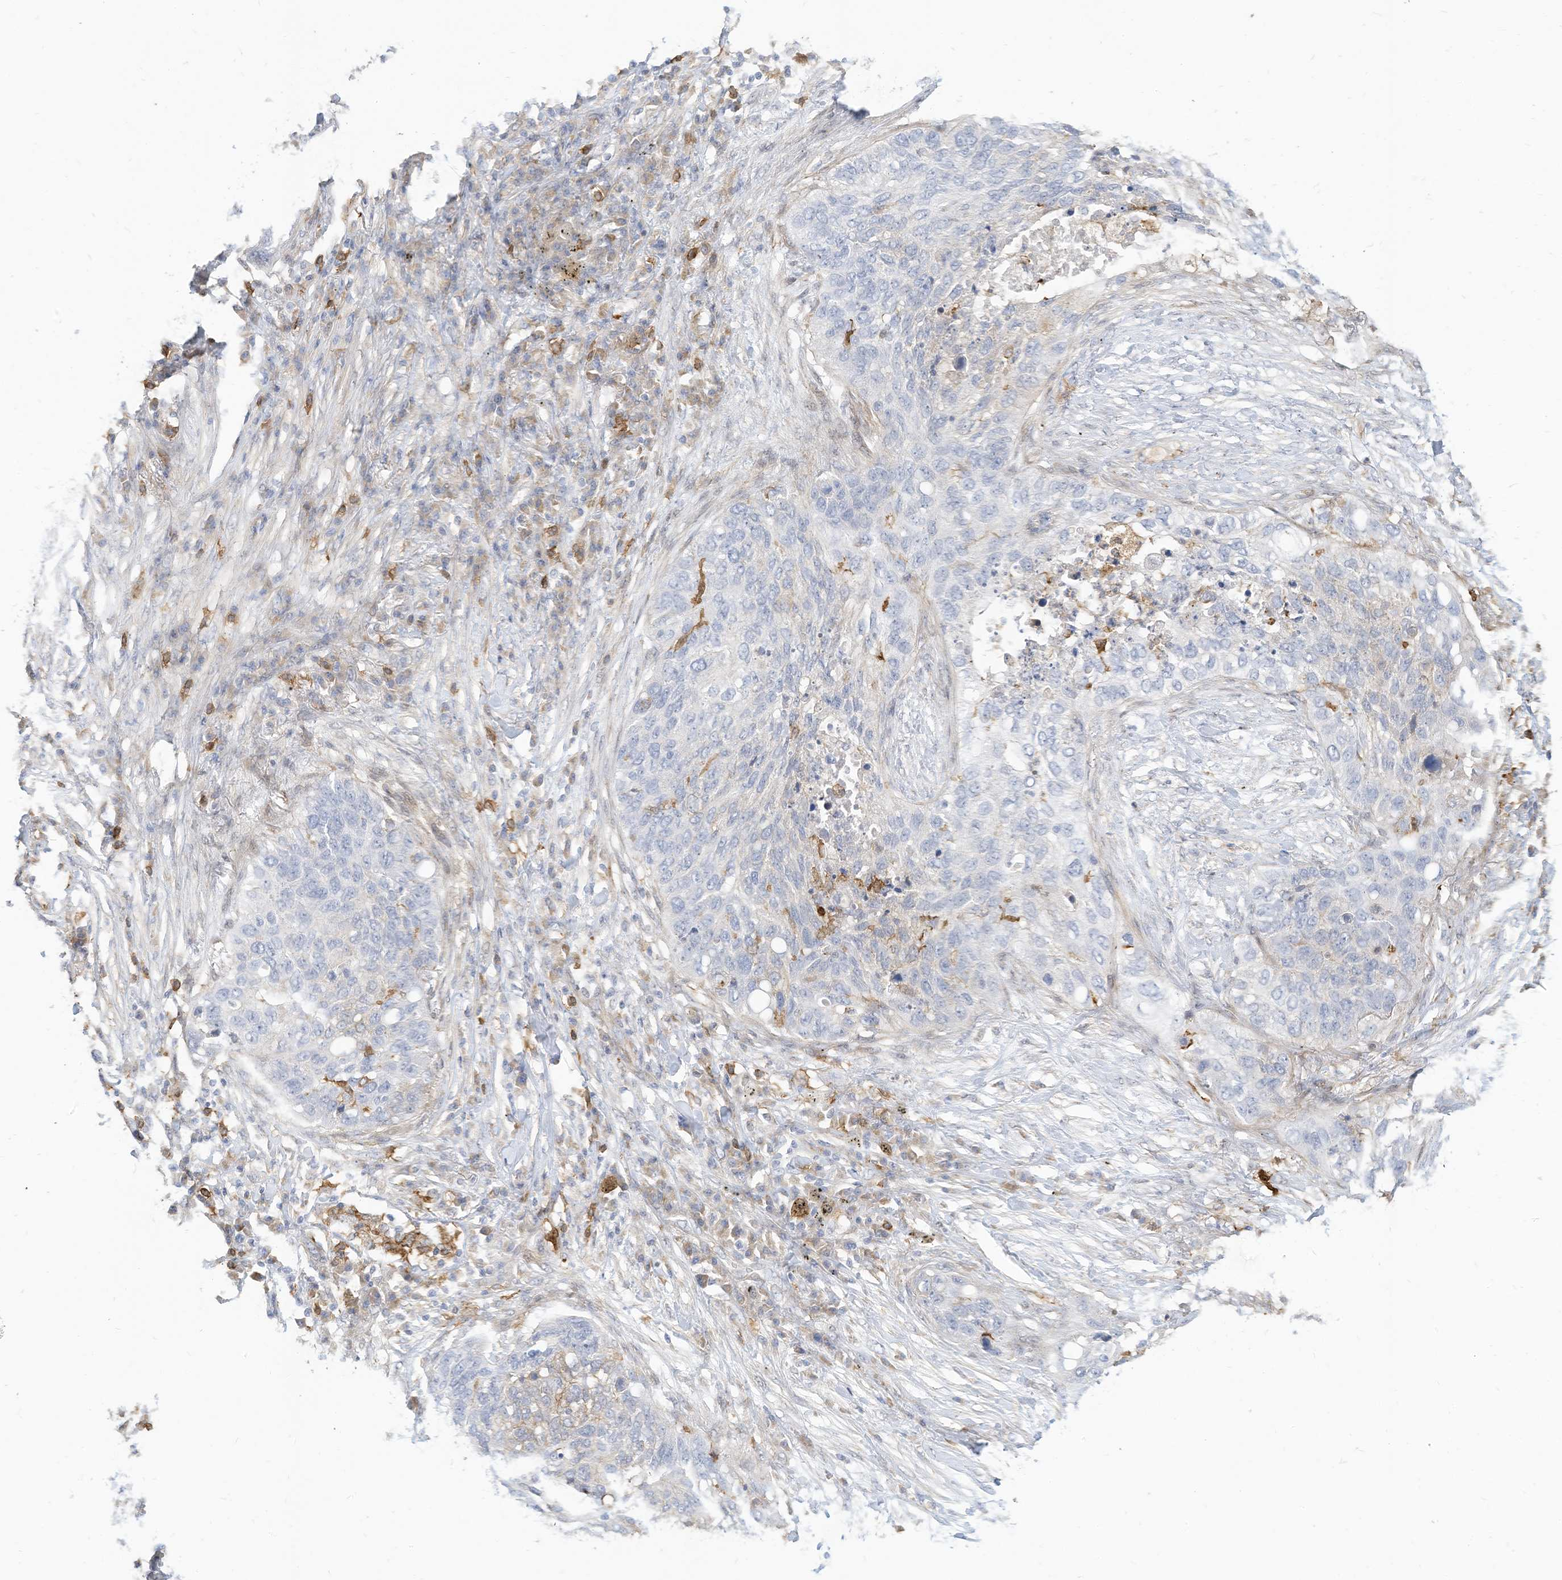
{"staining": {"intensity": "negative", "quantity": "none", "location": "none"}, "tissue": "lung cancer", "cell_type": "Tumor cells", "image_type": "cancer", "snomed": [{"axis": "morphology", "description": "Squamous cell carcinoma, NOS"}, {"axis": "topography", "description": "Lung"}], "caption": "IHC micrograph of neoplastic tissue: lung squamous cell carcinoma stained with DAB (3,3'-diaminobenzidine) shows no significant protein staining in tumor cells.", "gene": "ATP13A1", "patient": {"sex": "female", "age": 63}}